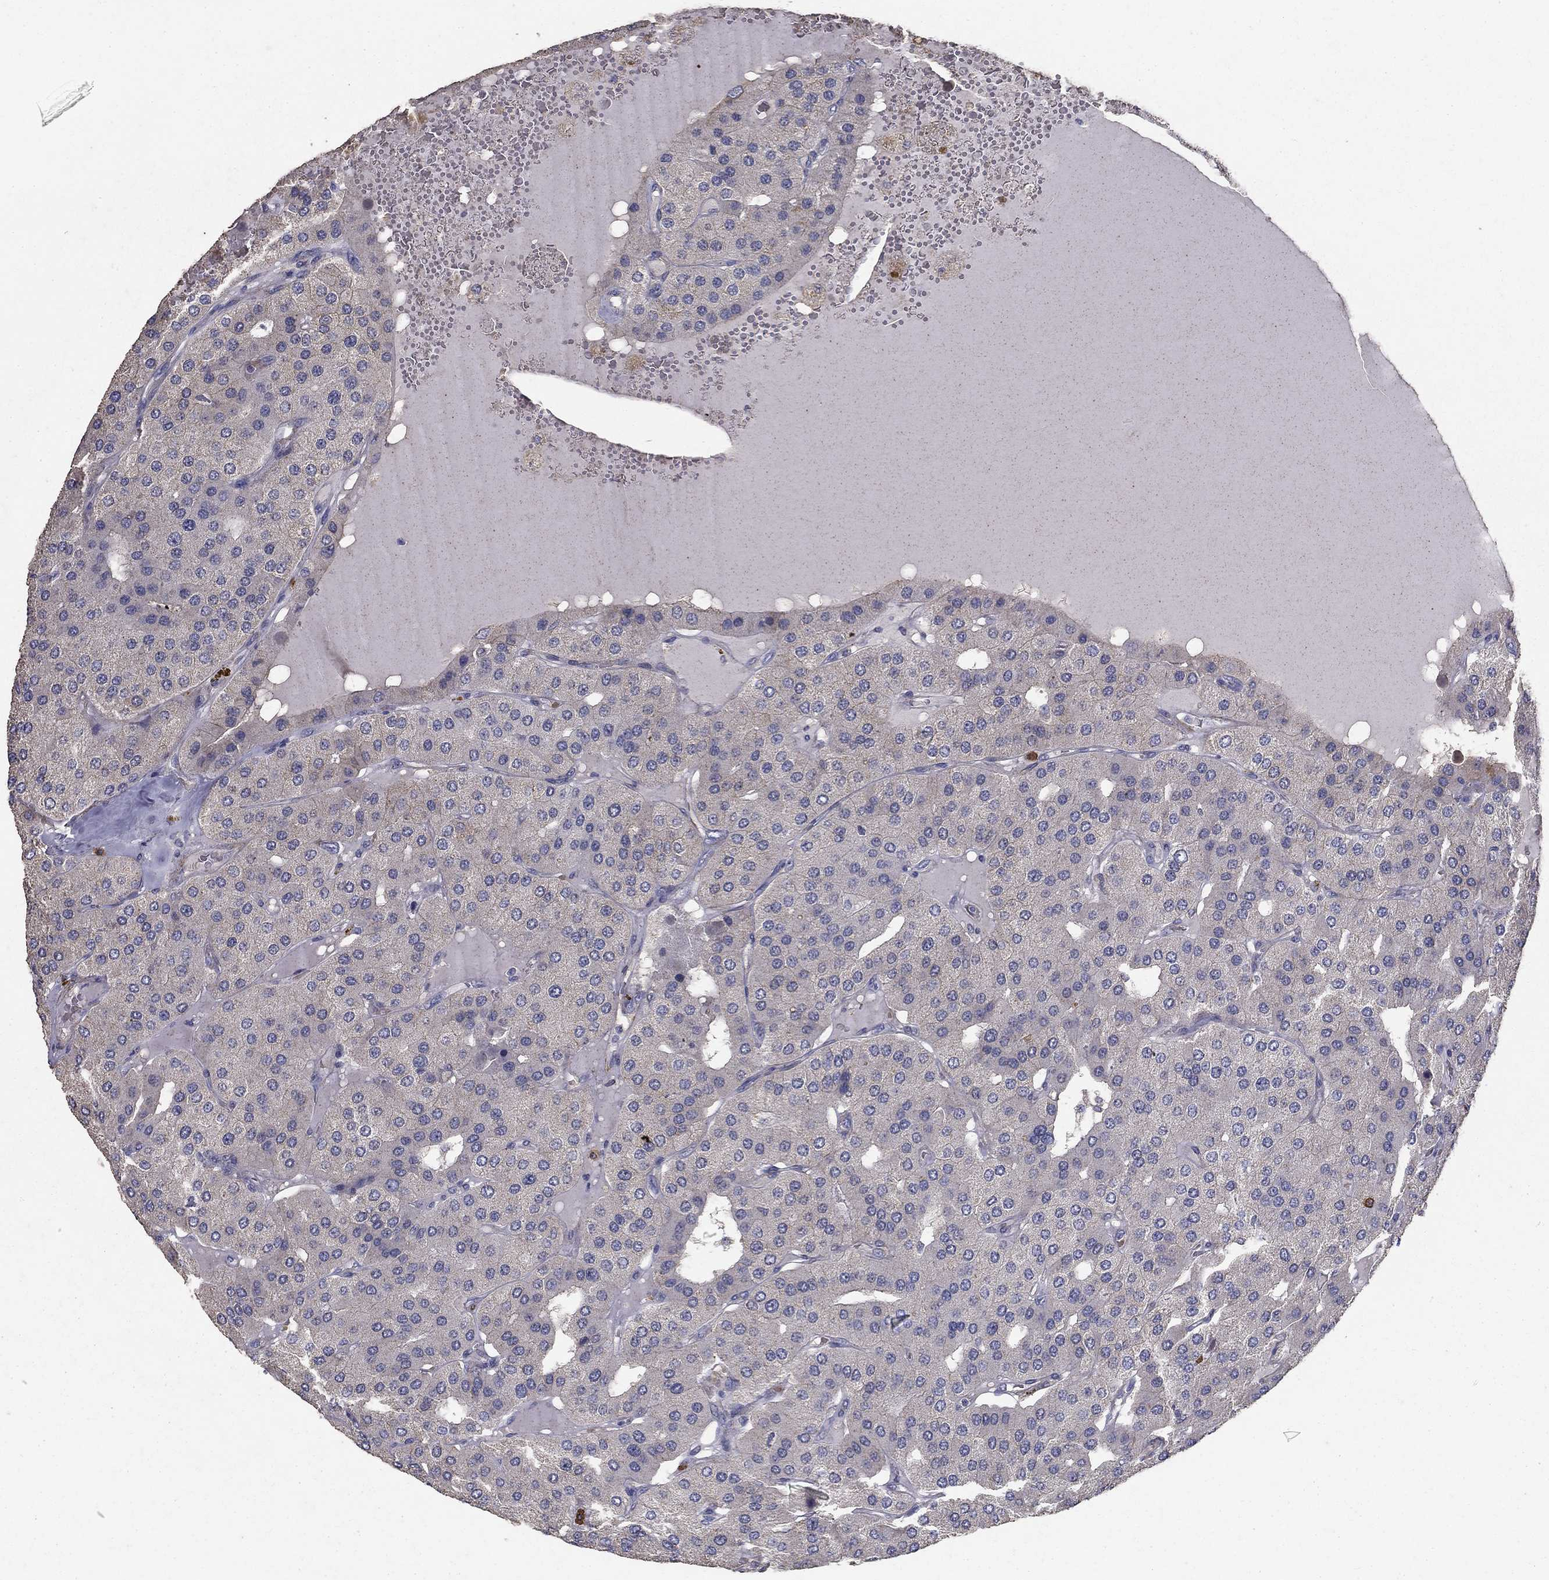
{"staining": {"intensity": "weak", "quantity": "<25%", "location": "cytoplasmic/membranous"}, "tissue": "parathyroid gland", "cell_type": "Glandular cells", "image_type": "normal", "snomed": [{"axis": "morphology", "description": "Normal tissue, NOS"}, {"axis": "morphology", "description": "Adenoma, NOS"}, {"axis": "topography", "description": "Parathyroid gland"}], "caption": "High power microscopy micrograph of an IHC histopathology image of unremarkable parathyroid gland, revealing no significant expression in glandular cells. The staining was performed using DAB (3,3'-diaminobenzidine) to visualize the protein expression in brown, while the nuclei were stained in blue with hematoxylin (Magnification: 20x).", "gene": "MPP2", "patient": {"sex": "female", "age": 86}}